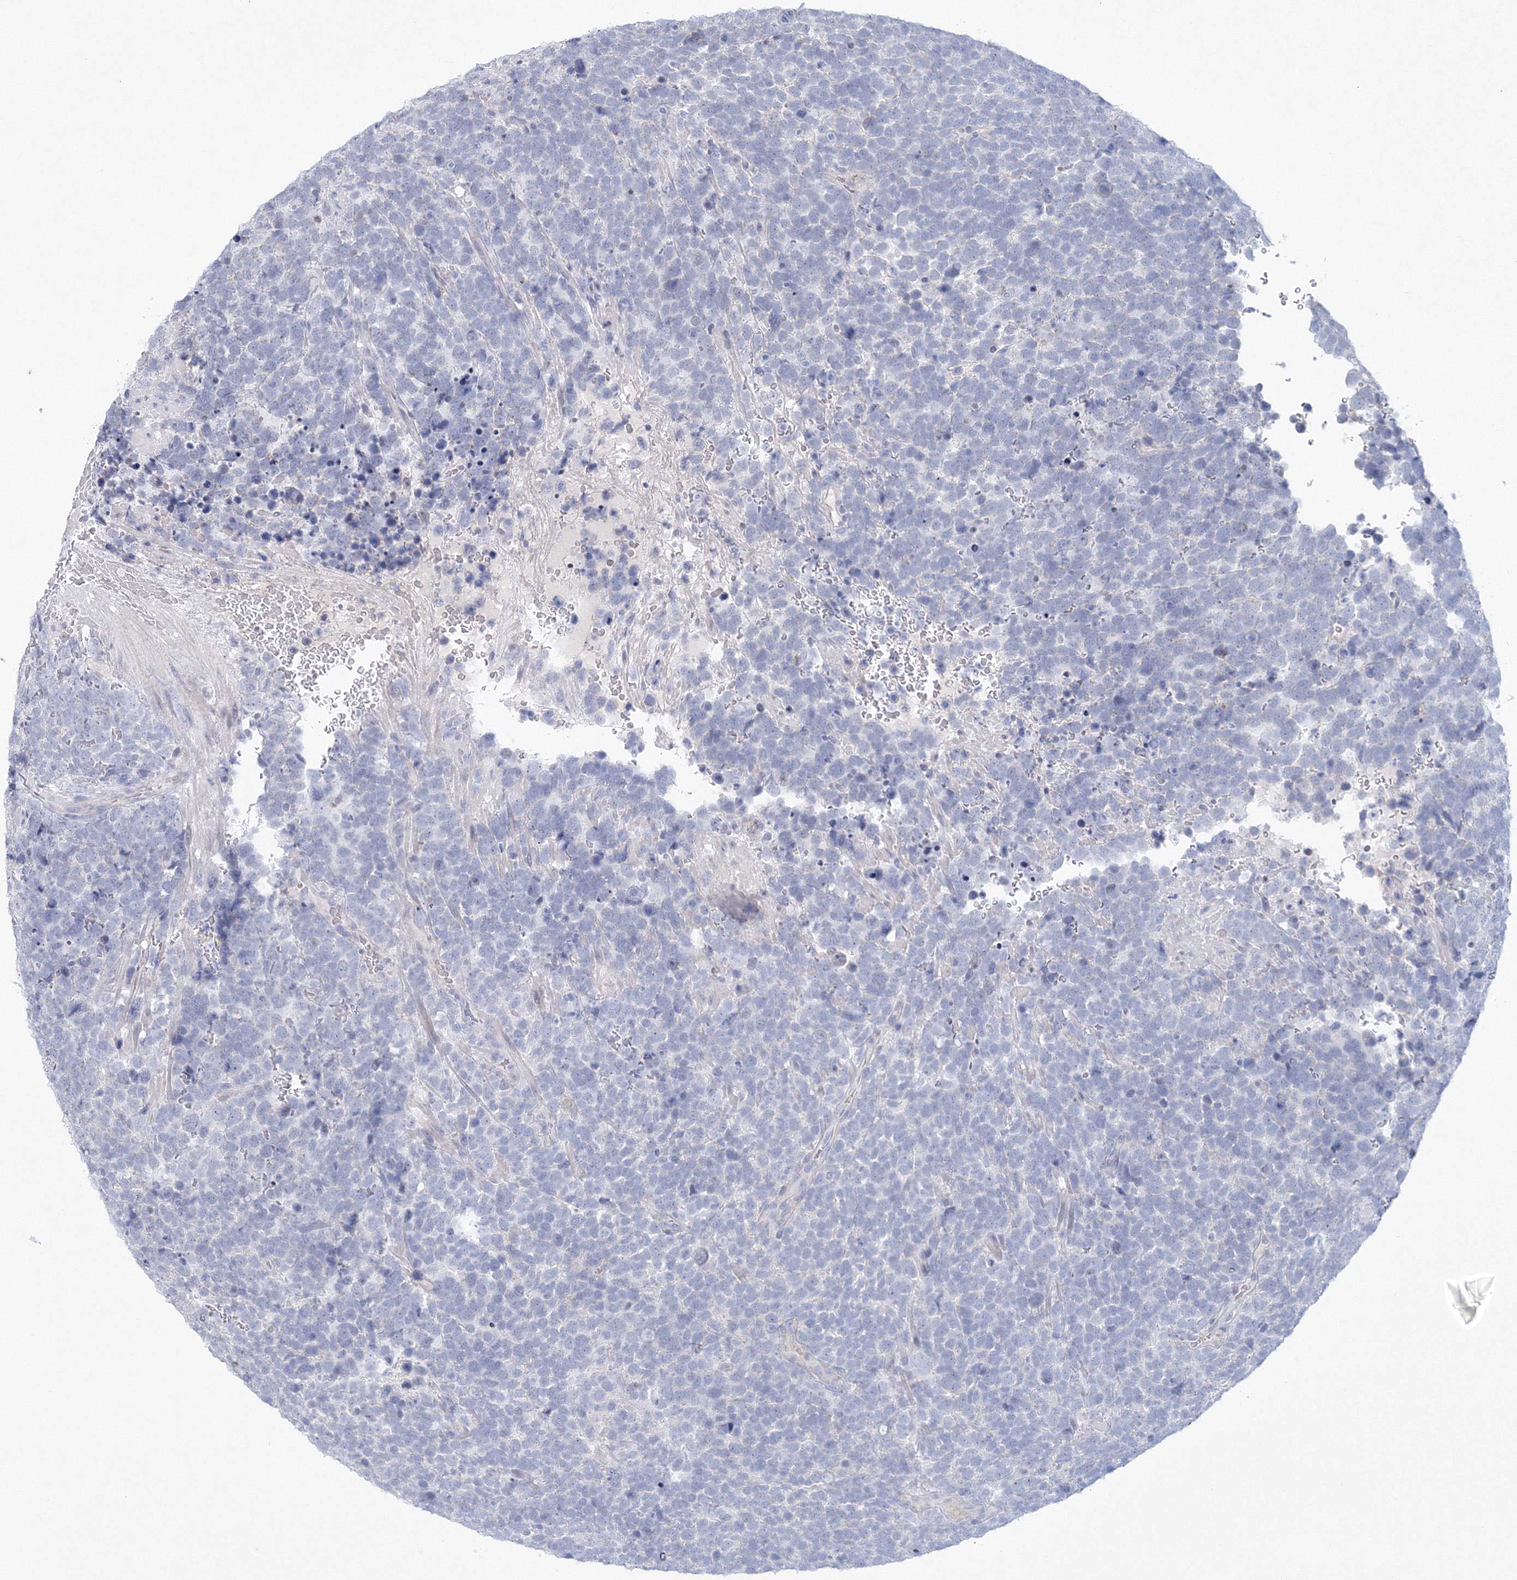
{"staining": {"intensity": "negative", "quantity": "none", "location": "none"}, "tissue": "urothelial cancer", "cell_type": "Tumor cells", "image_type": "cancer", "snomed": [{"axis": "morphology", "description": "Urothelial carcinoma, High grade"}, {"axis": "topography", "description": "Urinary bladder"}], "caption": "A high-resolution histopathology image shows IHC staining of urothelial cancer, which reveals no significant expression in tumor cells. (Brightfield microscopy of DAB (3,3'-diaminobenzidine) immunohistochemistry at high magnification).", "gene": "NIPAL1", "patient": {"sex": "female", "age": 82}}